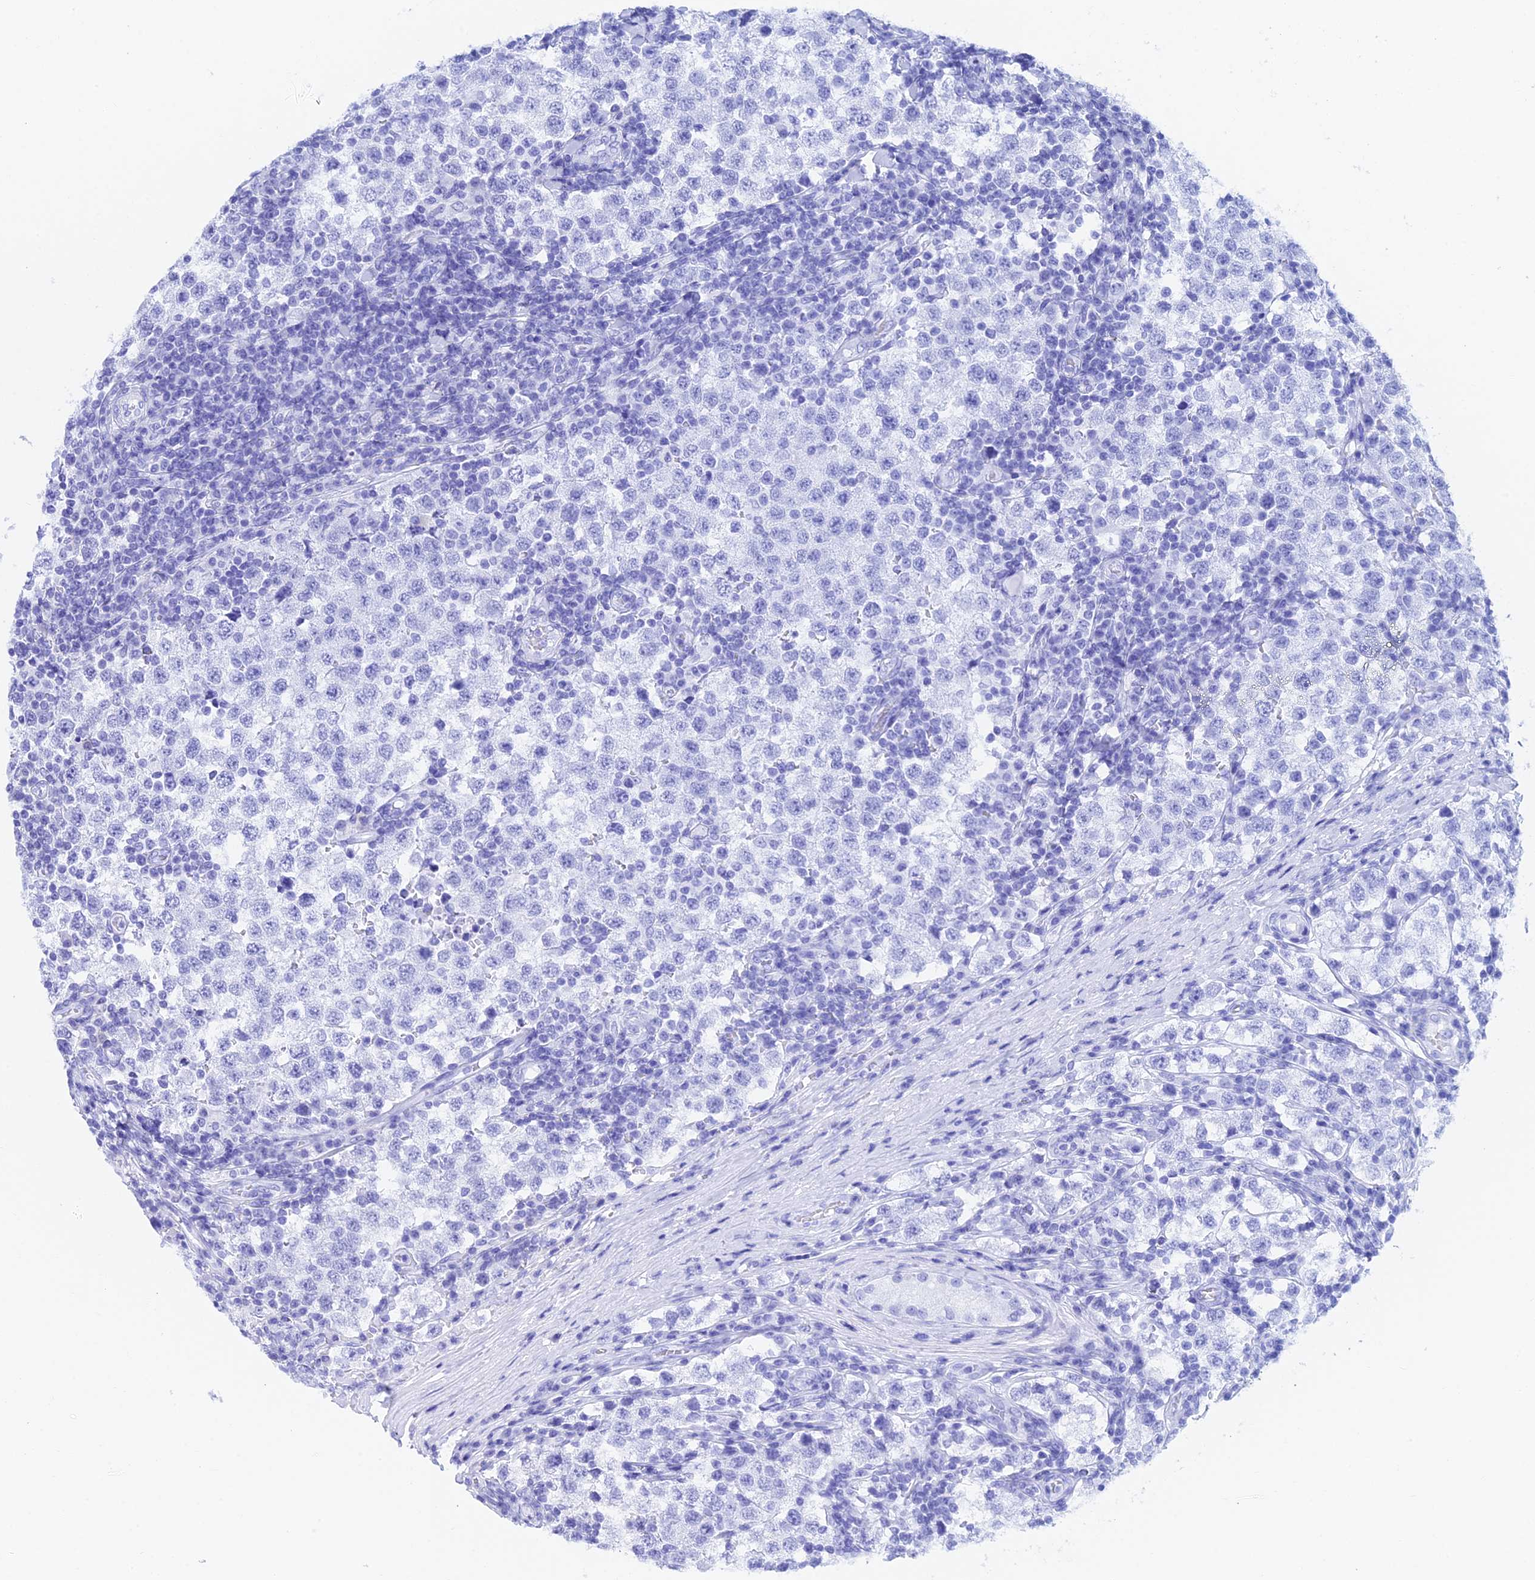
{"staining": {"intensity": "negative", "quantity": "none", "location": "none"}, "tissue": "testis cancer", "cell_type": "Tumor cells", "image_type": "cancer", "snomed": [{"axis": "morphology", "description": "Seminoma, NOS"}, {"axis": "topography", "description": "Testis"}], "caption": "The histopathology image exhibits no staining of tumor cells in testis cancer (seminoma).", "gene": "CDNF", "patient": {"sex": "male", "age": 34}}